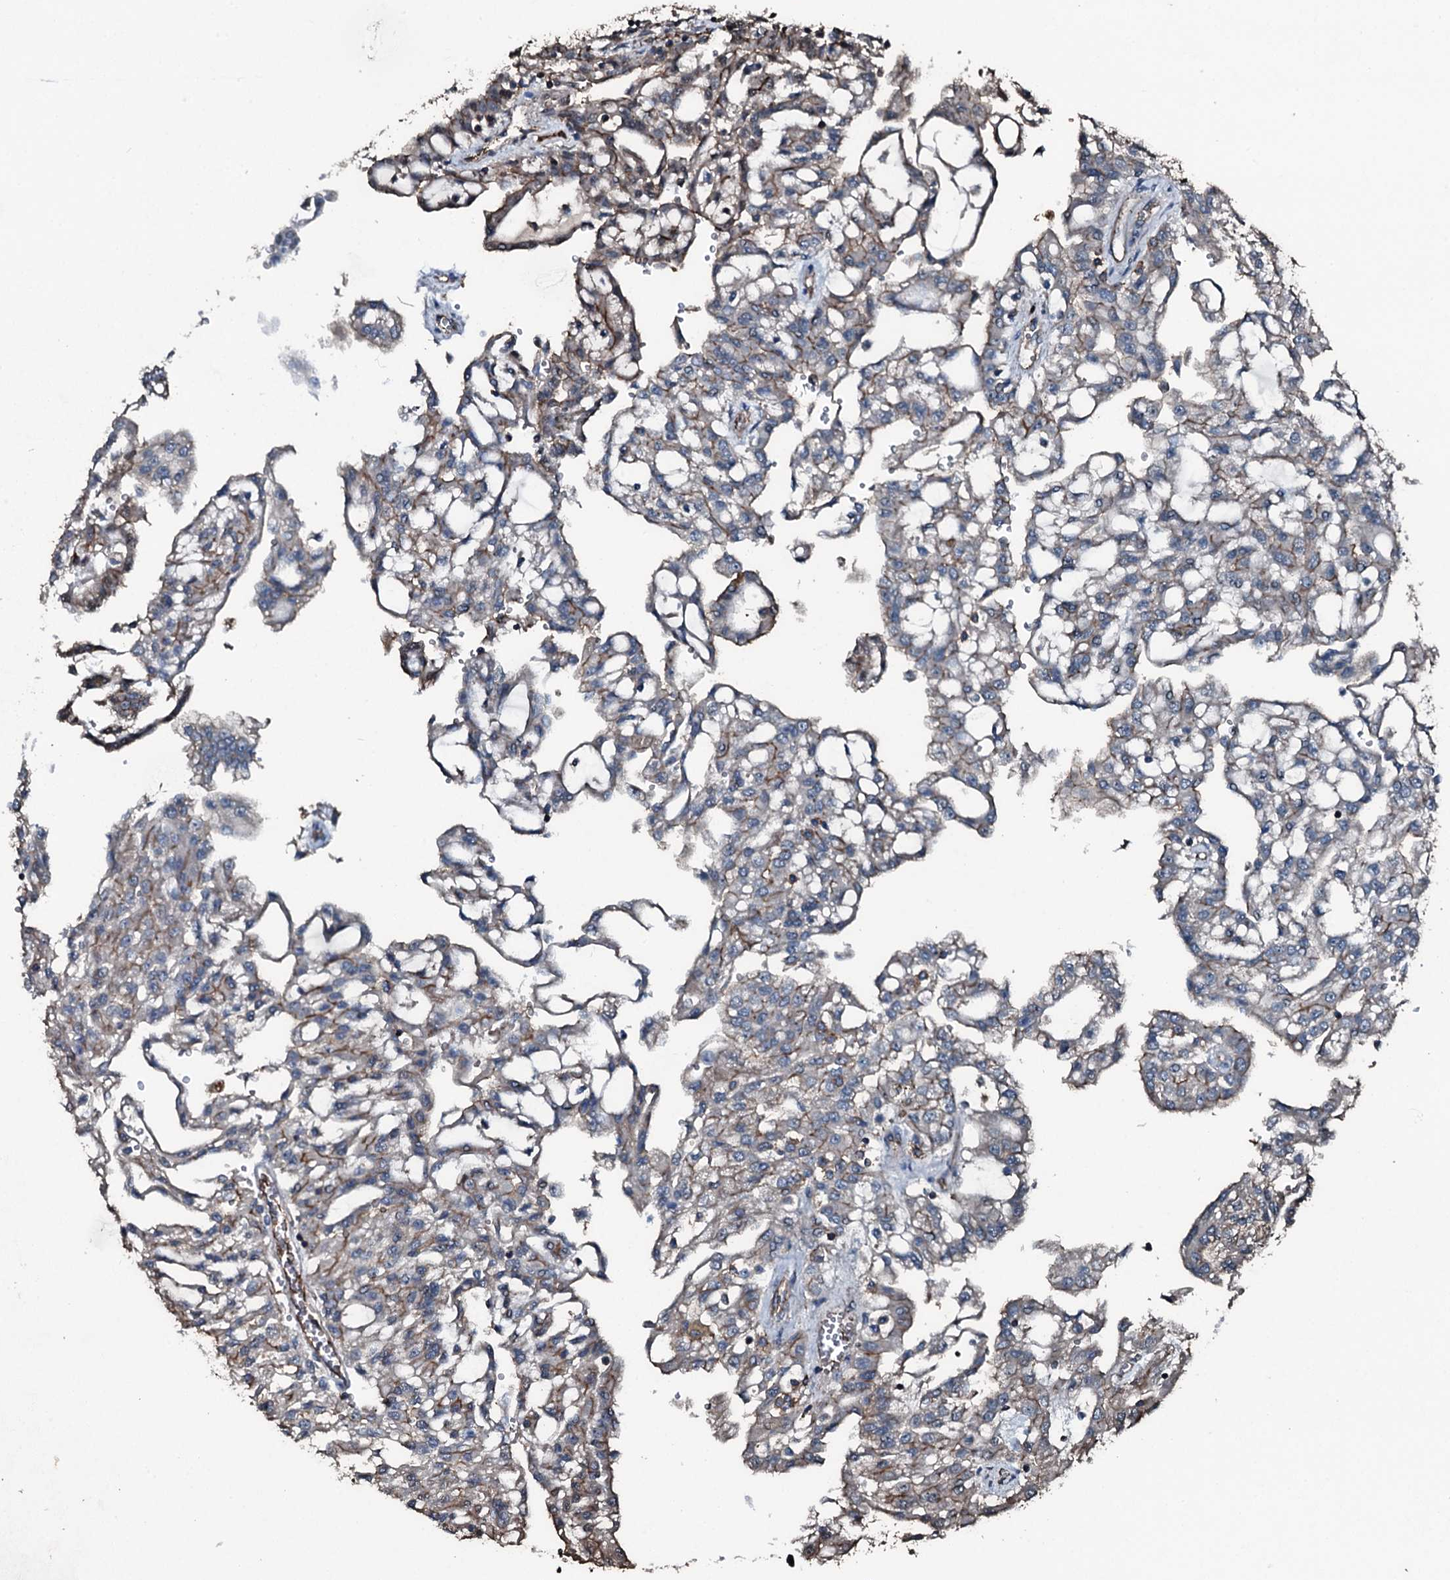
{"staining": {"intensity": "weak", "quantity": "<25%", "location": "cytoplasmic/membranous"}, "tissue": "renal cancer", "cell_type": "Tumor cells", "image_type": "cancer", "snomed": [{"axis": "morphology", "description": "Adenocarcinoma, NOS"}, {"axis": "topography", "description": "Kidney"}], "caption": "This is an immunohistochemistry micrograph of human renal cancer. There is no positivity in tumor cells.", "gene": "SLC25A38", "patient": {"sex": "male", "age": 63}}